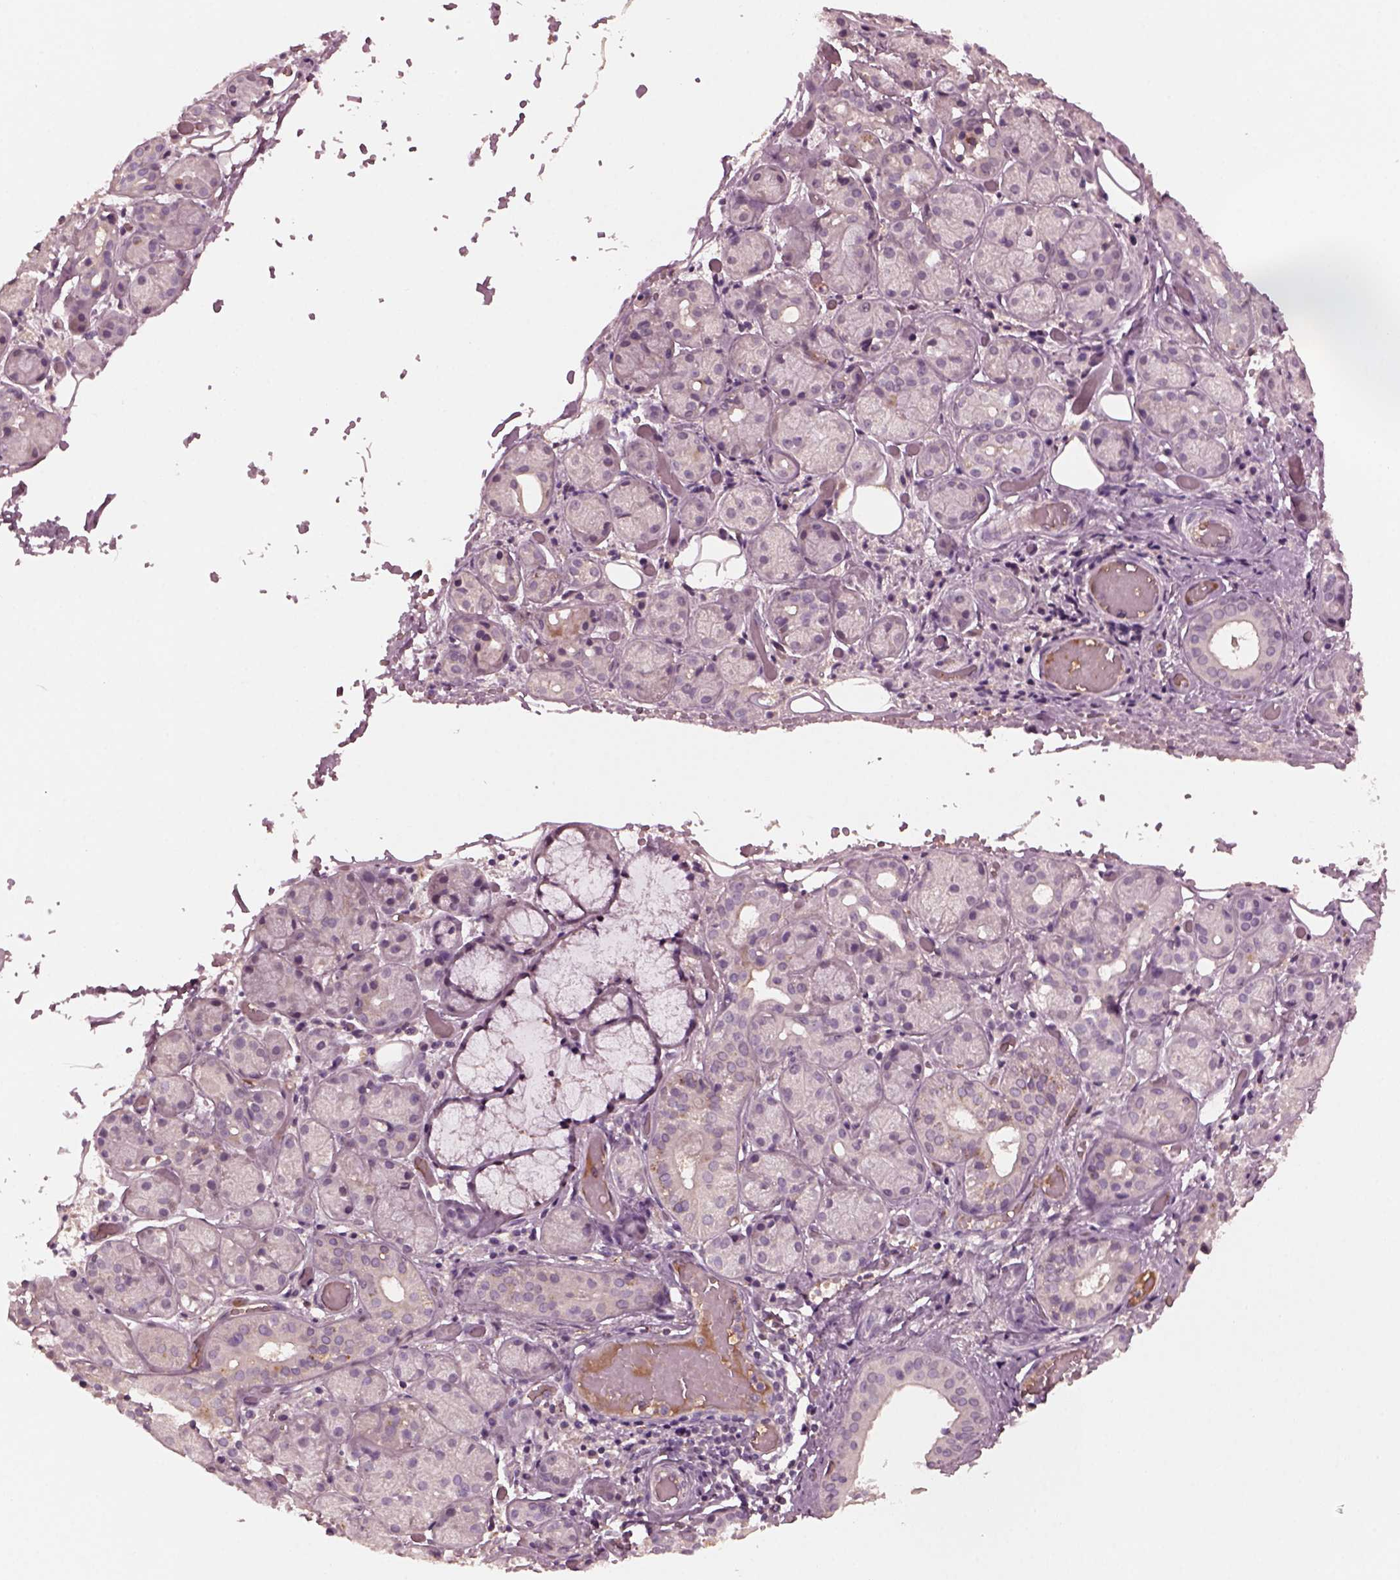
{"staining": {"intensity": "negative", "quantity": "none", "location": "none"}, "tissue": "salivary gland", "cell_type": "Glandular cells", "image_type": "normal", "snomed": [{"axis": "morphology", "description": "Normal tissue, NOS"}, {"axis": "topography", "description": "Salivary gland"}, {"axis": "topography", "description": "Peripheral nerve tissue"}], "caption": "Glandular cells are negative for protein expression in unremarkable human salivary gland. (Brightfield microscopy of DAB IHC at high magnification).", "gene": "PORCN", "patient": {"sex": "male", "age": 71}}